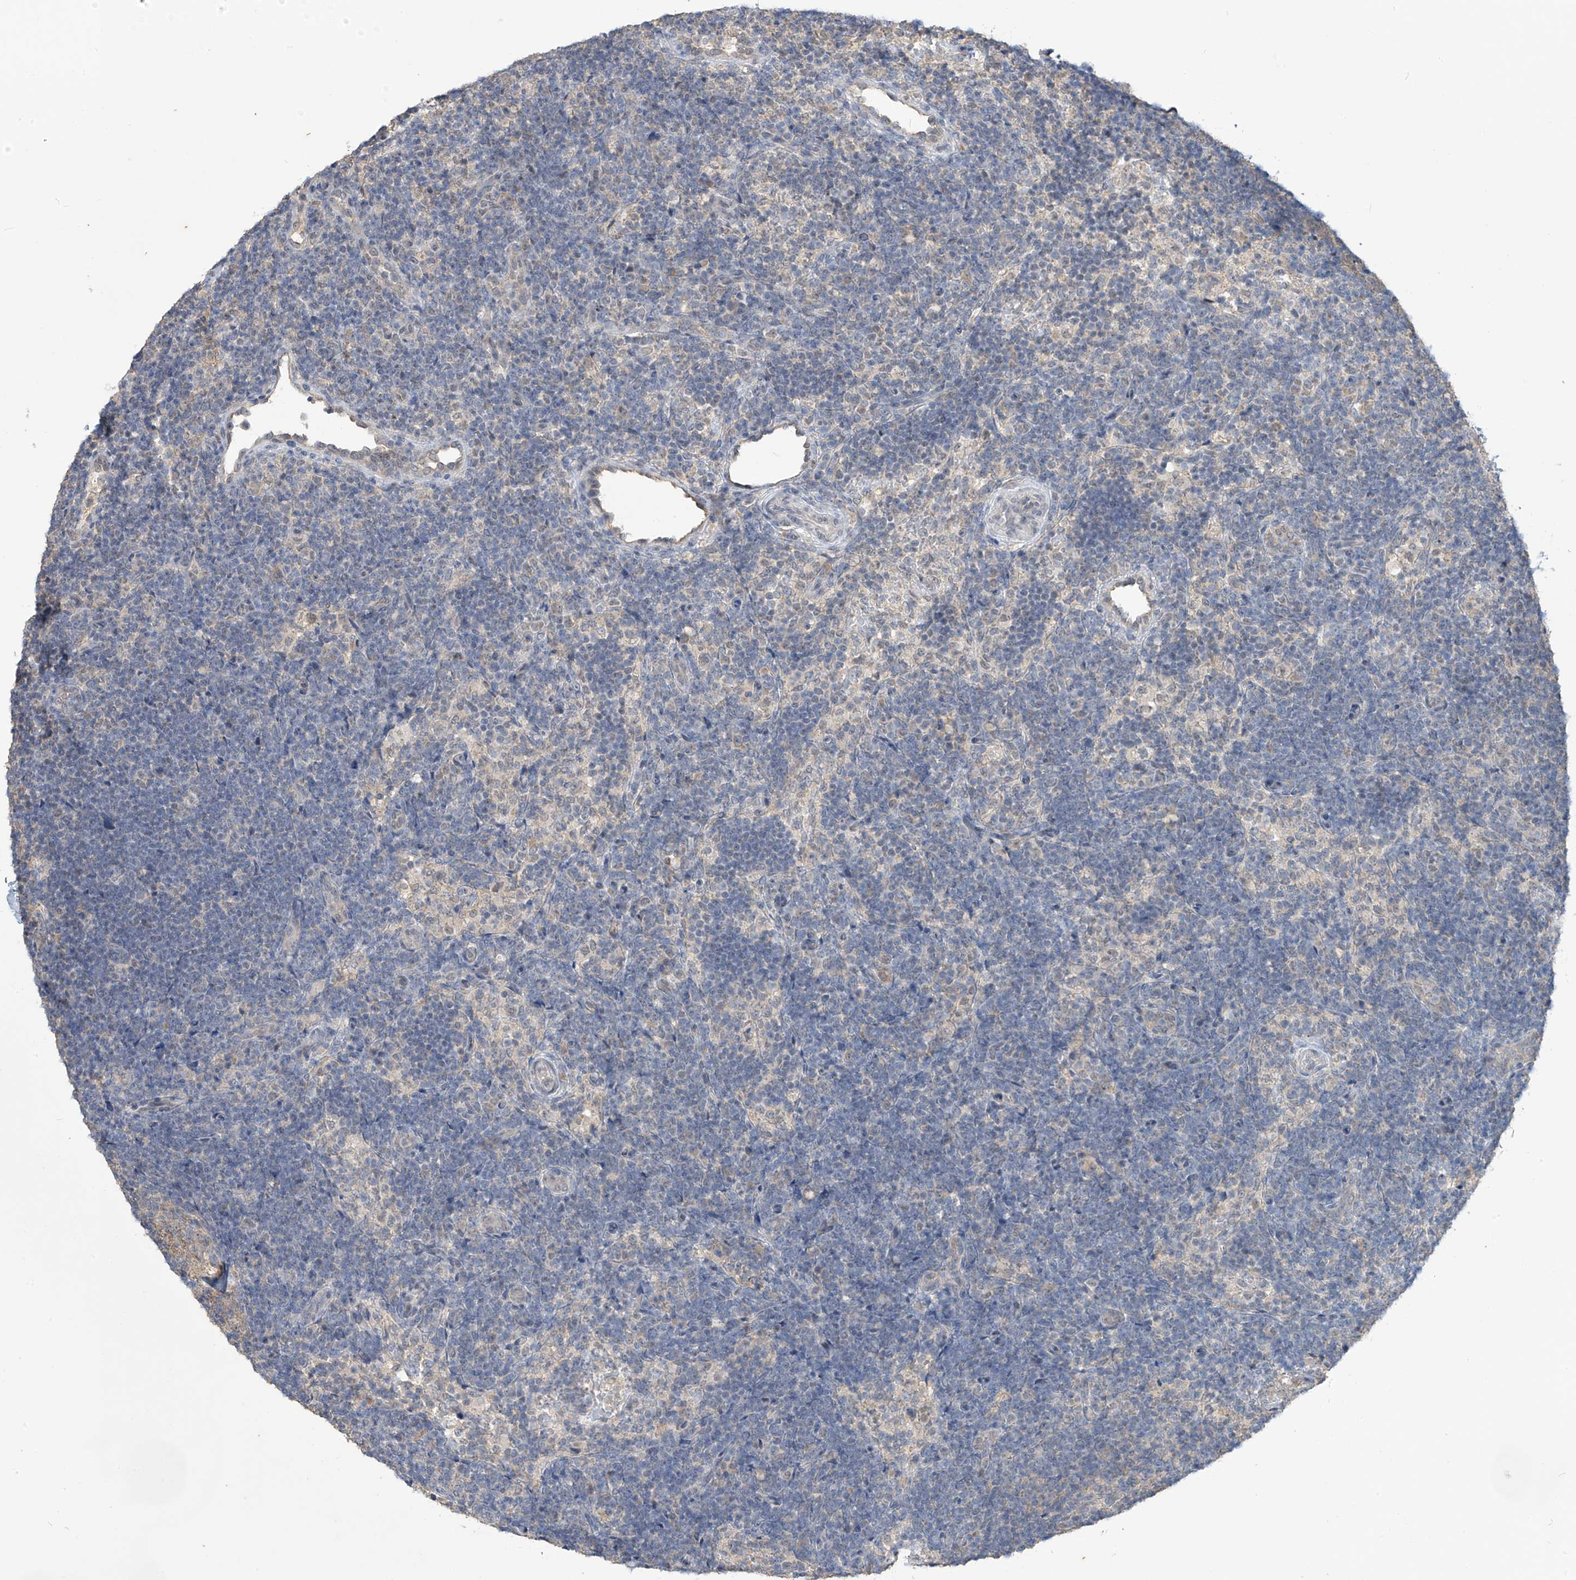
{"staining": {"intensity": "weak", "quantity": "<25%", "location": "nuclear"}, "tissue": "lymph node", "cell_type": "Germinal center cells", "image_type": "normal", "snomed": [{"axis": "morphology", "description": "Normal tissue, NOS"}, {"axis": "topography", "description": "Lymph node"}], "caption": "Lymph node stained for a protein using immunohistochemistry (IHC) exhibits no staining germinal center cells.", "gene": "KIAA1522", "patient": {"sex": "female", "age": 22}}